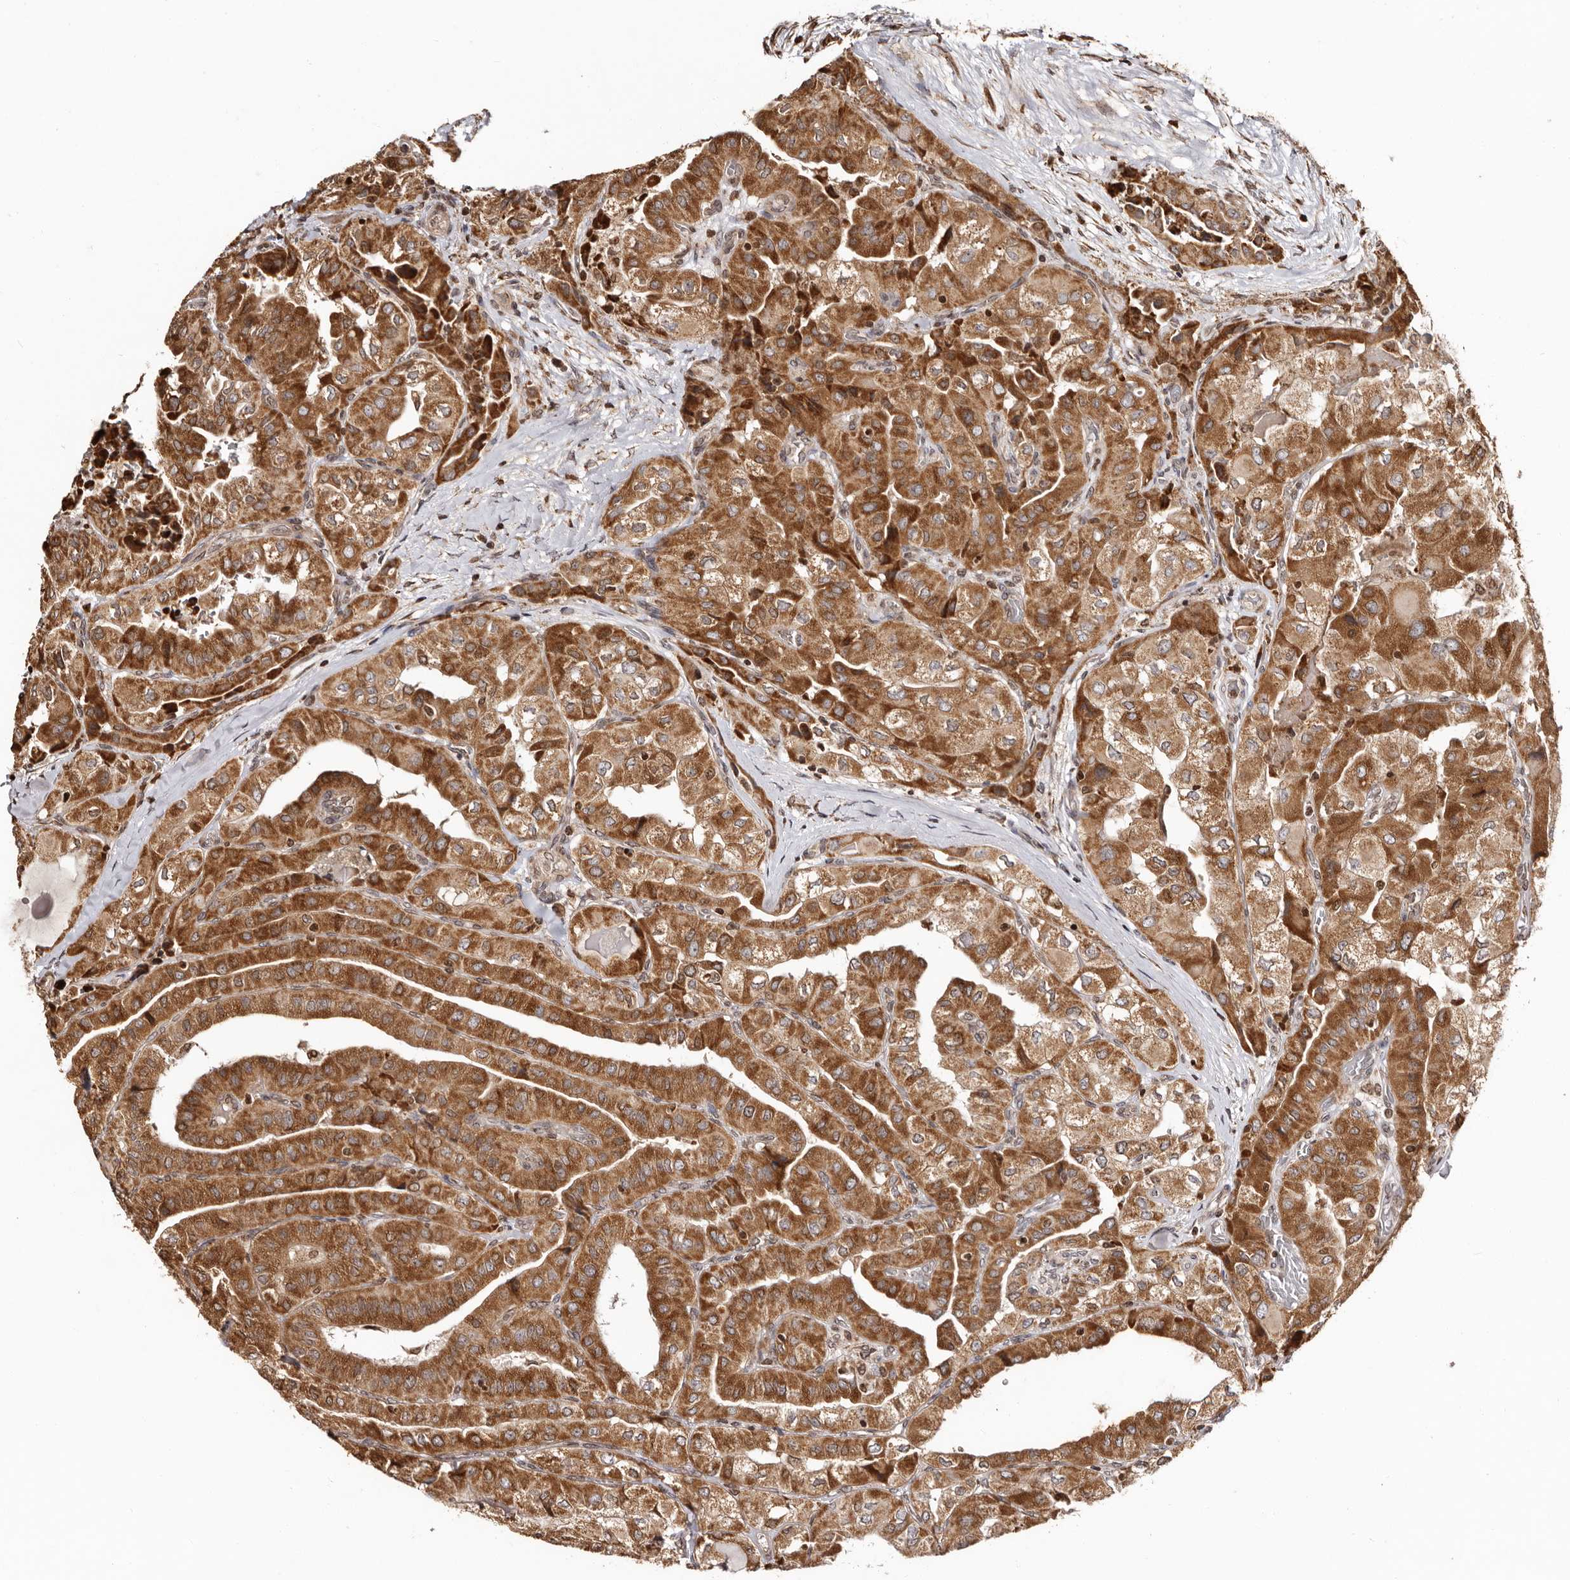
{"staining": {"intensity": "moderate", "quantity": ">75%", "location": "cytoplasmic/membranous"}, "tissue": "thyroid cancer", "cell_type": "Tumor cells", "image_type": "cancer", "snomed": [{"axis": "morphology", "description": "Papillary adenocarcinoma, NOS"}, {"axis": "topography", "description": "Thyroid gland"}], "caption": "Thyroid papillary adenocarcinoma stained for a protein (brown) exhibits moderate cytoplasmic/membranous positive expression in approximately >75% of tumor cells.", "gene": "CCDC190", "patient": {"sex": "female", "age": 59}}